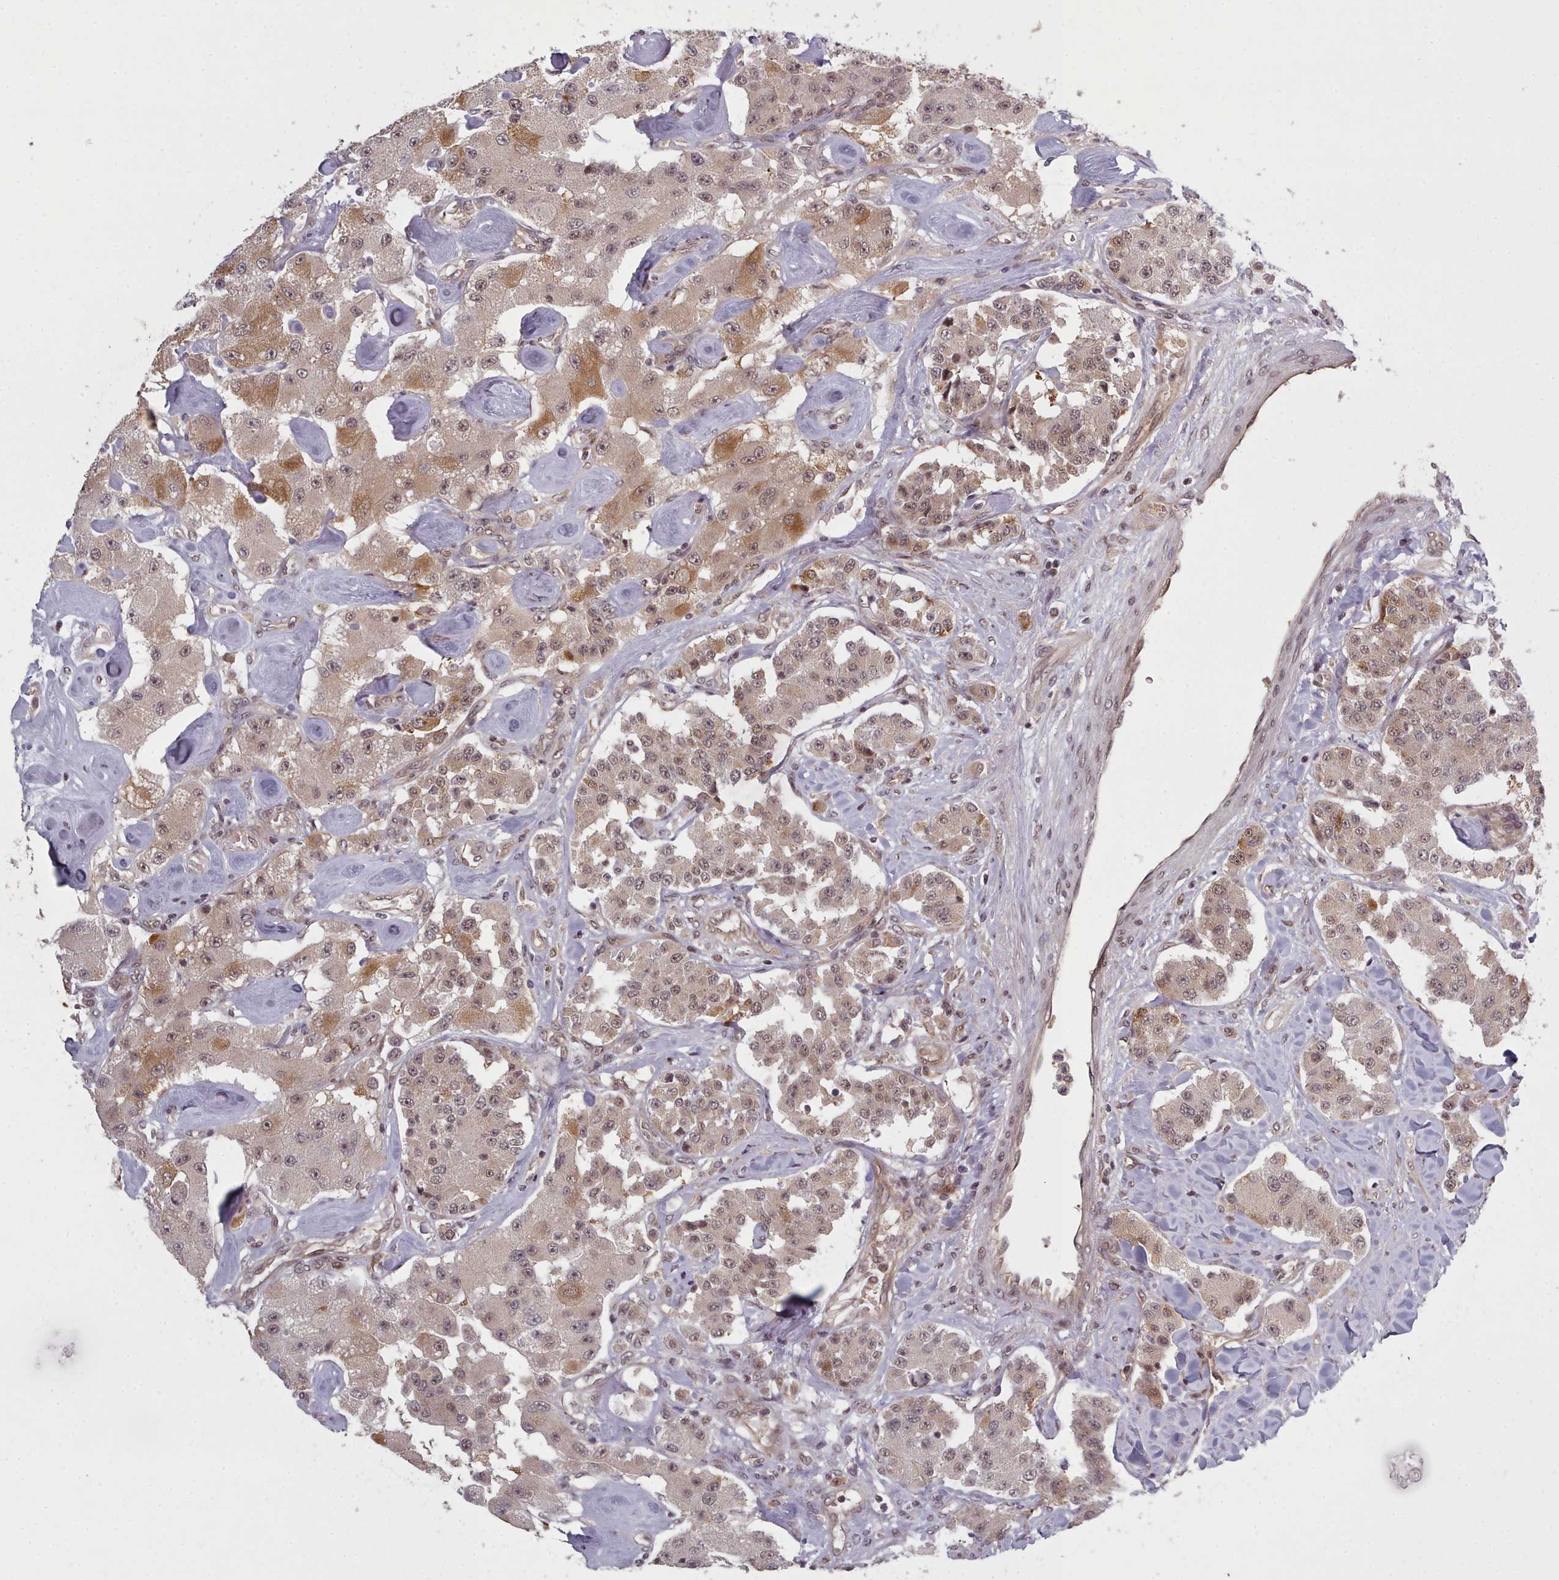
{"staining": {"intensity": "weak", "quantity": ">75%", "location": "cytoplasmic/membranous,nuclear"}, "tissue": "carcinoid", "cell_type": "Tumor cells", "image_type": "cancer", "snomed": [{"axis": "morphology", "description": "Carcinoid, malignant, NOS"}, {"axis": "topography", "description": "Pancreas"}], "caption": "Immunohistochemical staining of carcinoid demonstrates weak cytoplasmic/membranous and nuclear protein positivity in approximately >75% of tumor cells.", "gene": "DHX8", "patient": {"sex": "male", "age": 41}}